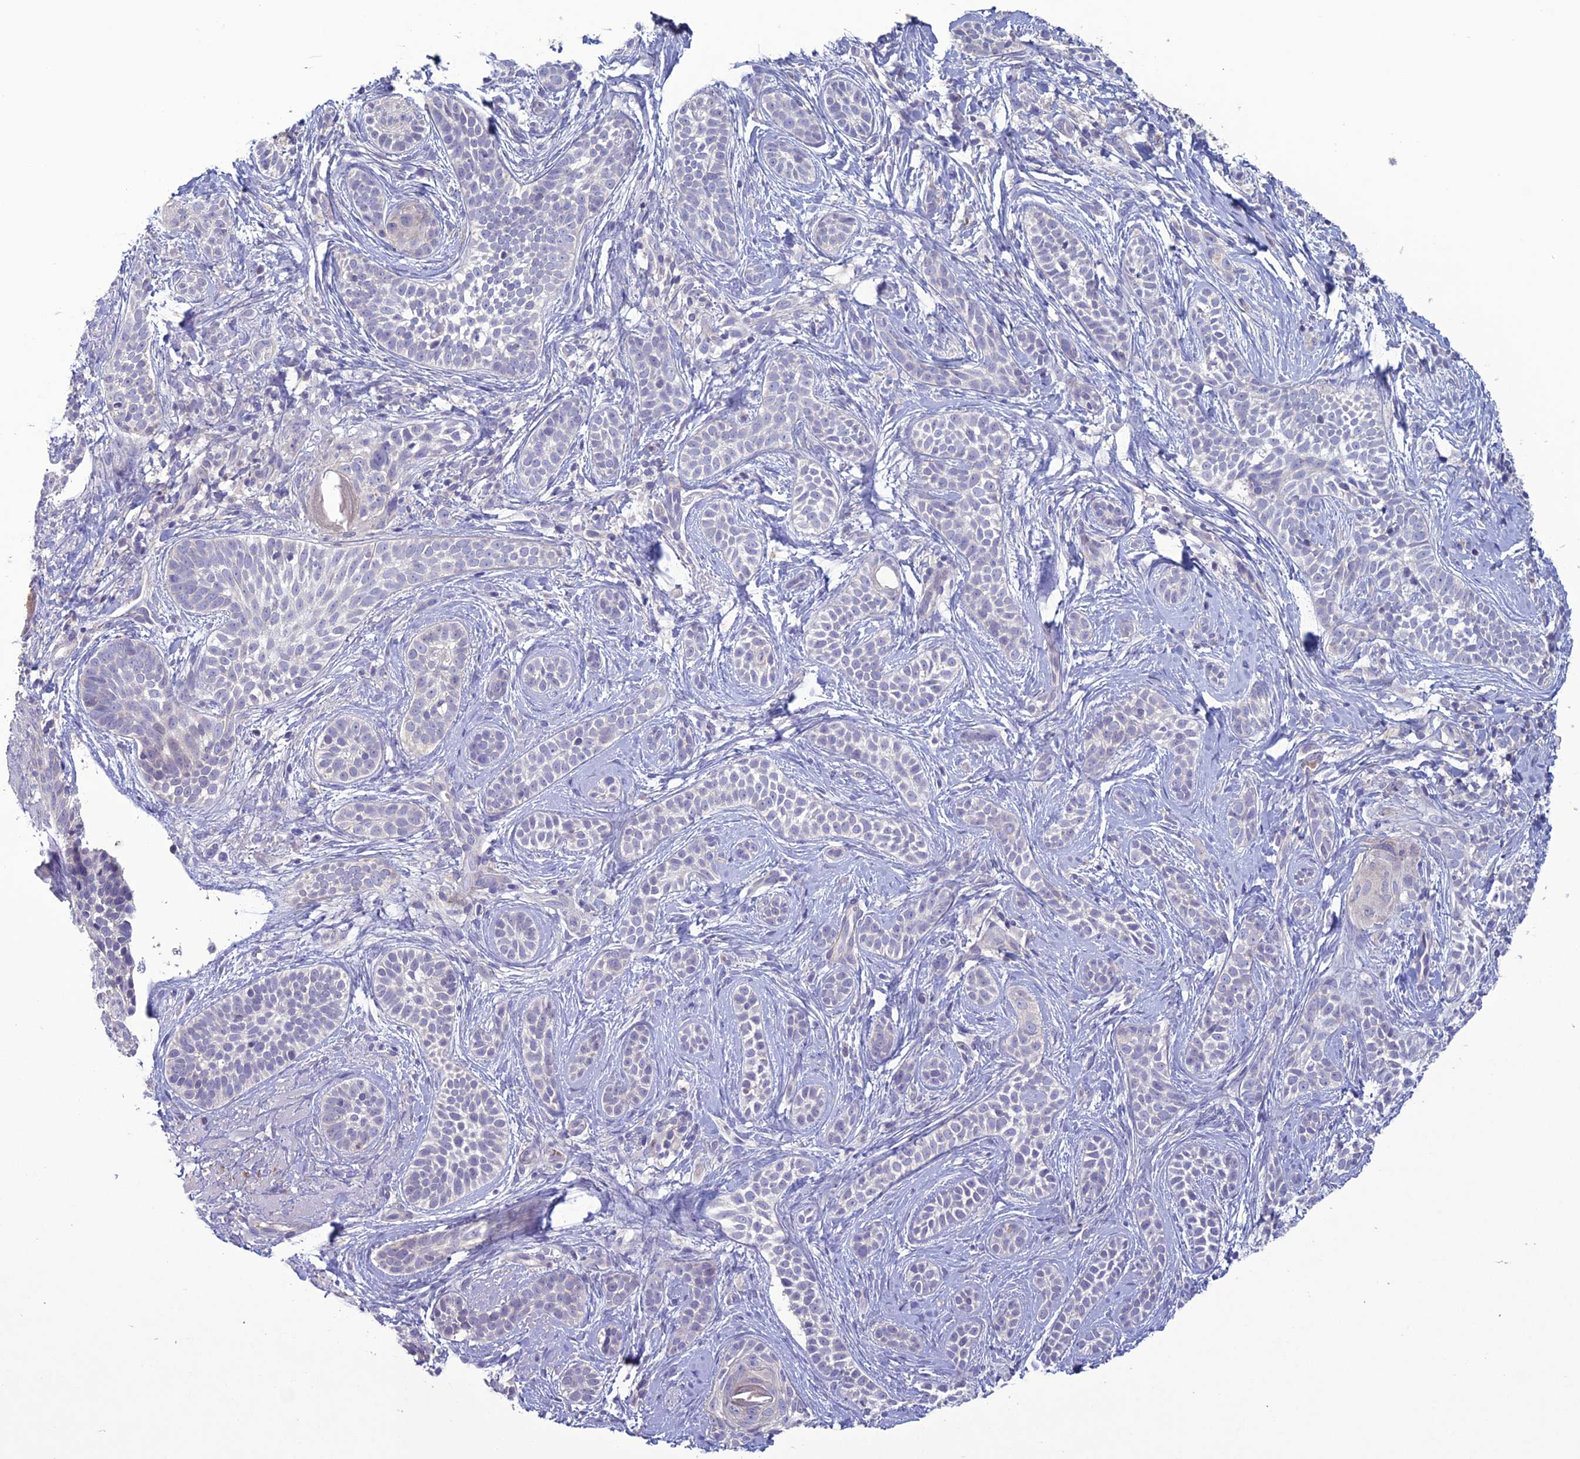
{"staining": {"intensity": "negative", "quantity": "none", "location": "none"}, "tissue": "skin cancer", "cell_type": "Tumor cells", "image_type": "cancer", "snomed": [{"axis": "morphology", "description": "Basal cell carcinoma"}, {"axis": "topography", "description": "Skin"}], "caption": "The image exhibits no significant staining in tumor cells of skin cancer.", "gene": "C2orf76", "patient": {"sex": "male", "age": 71}}